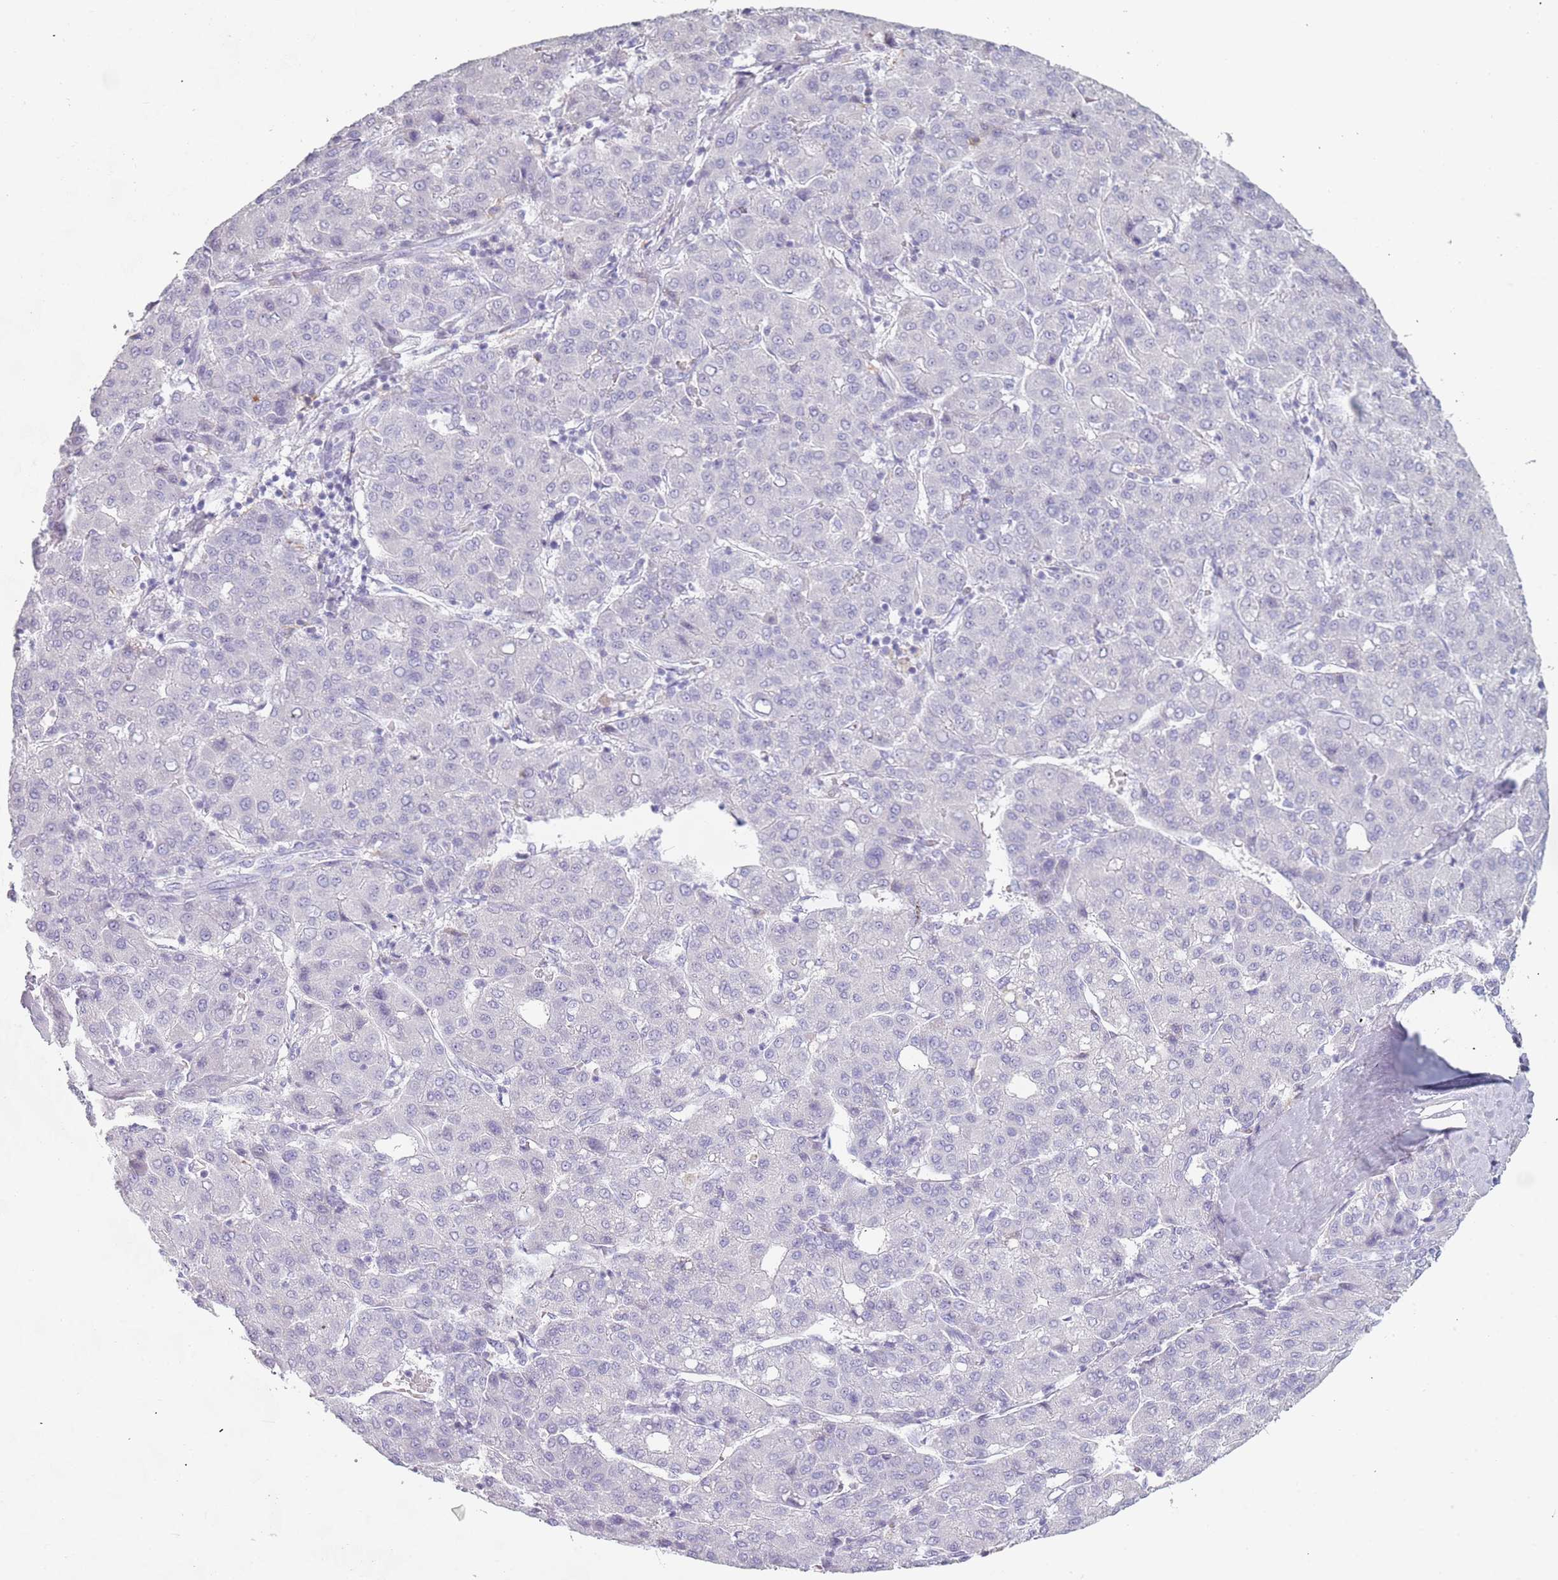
{"staining": {"intensity": "negative", "quantity": "none", "location": "none"}, "tissue": "liver cancer", "cell_type": "Tumor cells", "image_type": "cancer", "snomed": [{"axis": "morphology", "description": "Carcinoma, Hepatocellular, NOS"}, {"axis": "topography", "description": "Liver"}], "caption": "IHC micrograph of neoplastic tissue: liver cancer (hepatocellular carcinoma) stained with DAB (3,3'-diaminobenzidine) exhibits no significant protein staining in tumor cells. (DAB (3,3'-diaminobenzidine) immunohistochemistry with hematoxylin counter stain).", "gene": "COLEC12", "patient": {"sex": "male", "age": 65}}